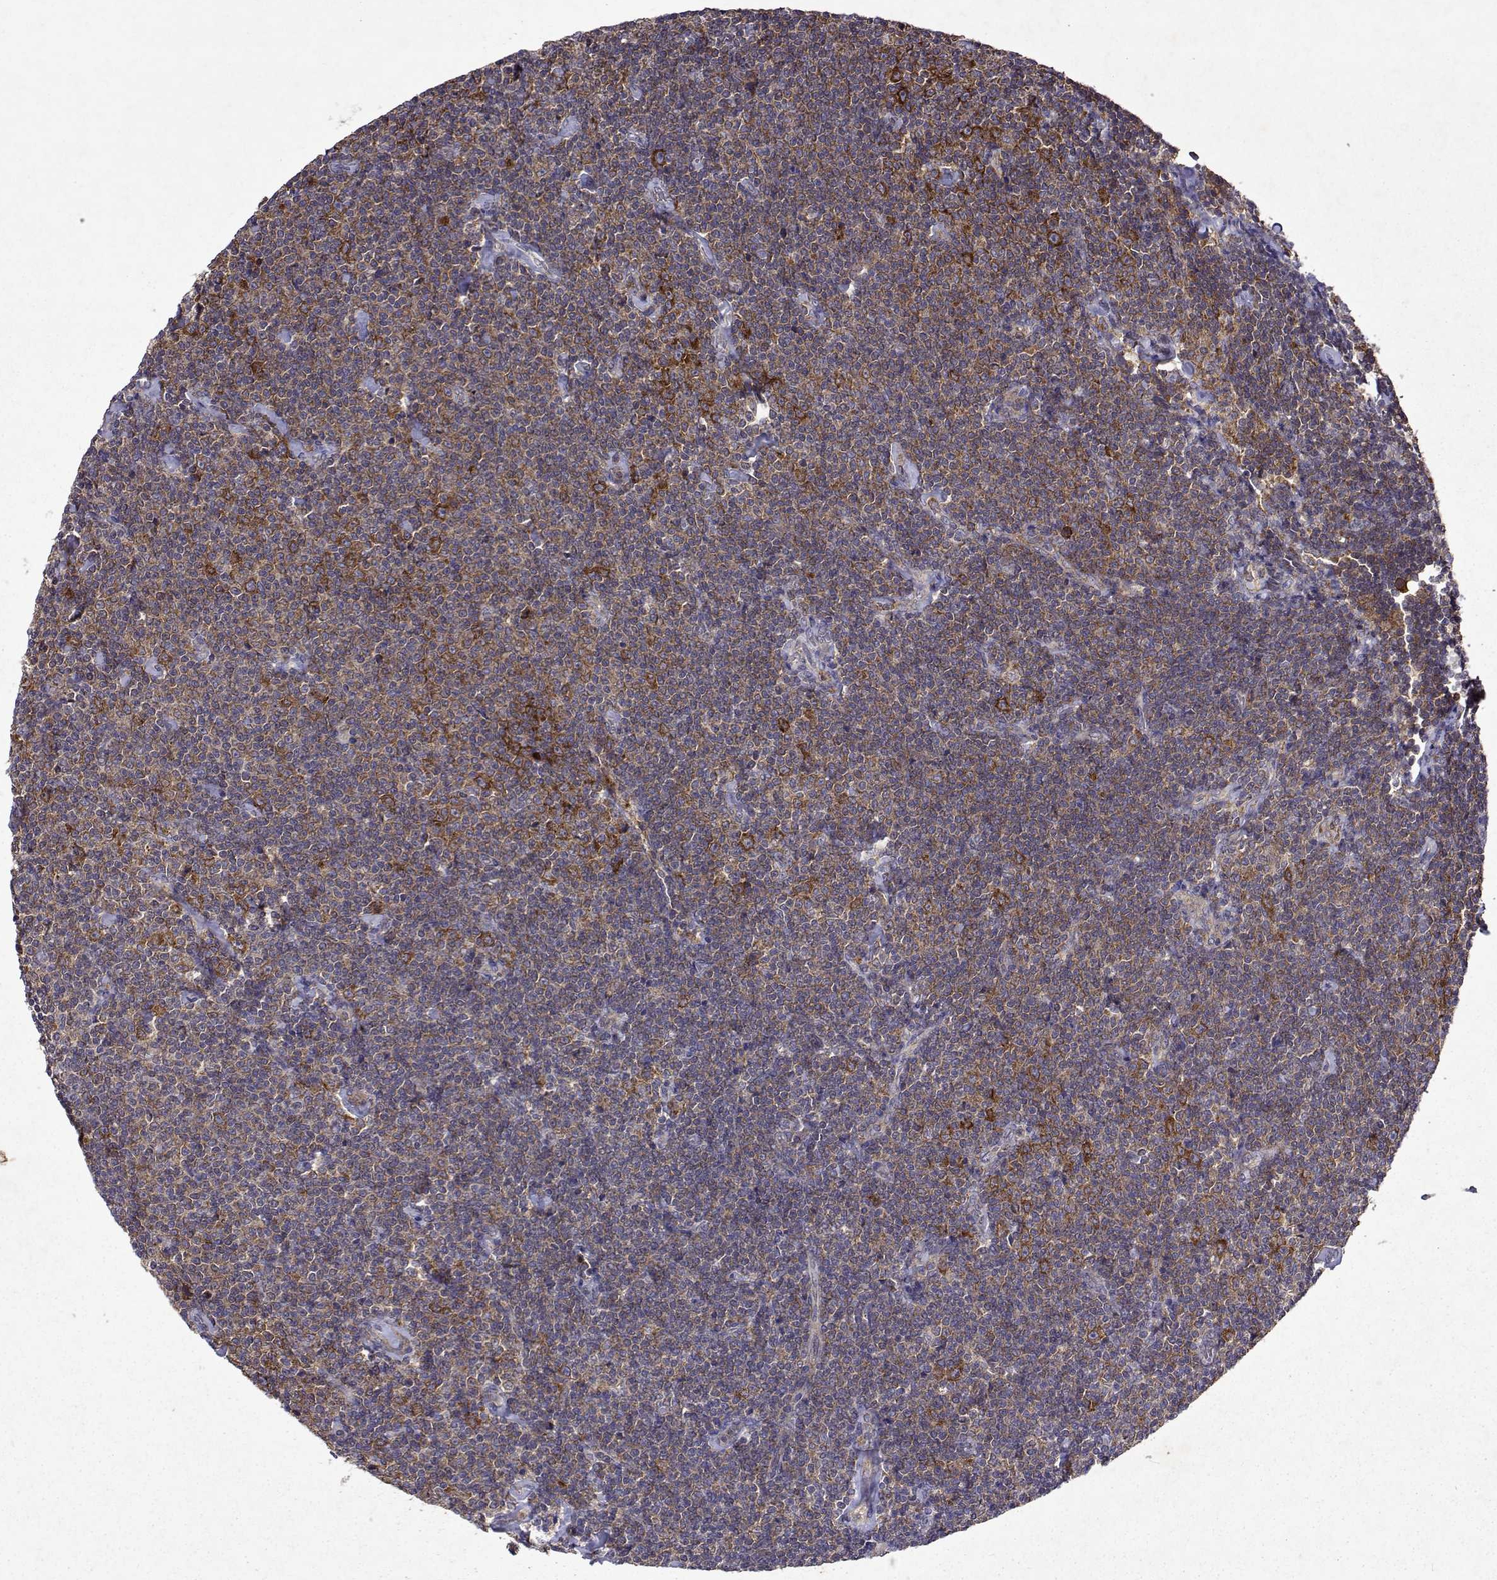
{"staining": {"intensity": "moderate", "quantity": ">75%", "location": "cytoplasmic/membranous"}, "tissue": "lymphoma", "cell_type": "Tumor cells", "image_type": "cancer", "snomed": [{"axis": "morphology", "description": "Malignant lymphoma, non-Hodgkin's type, Low grade"}, {"axis": "topography", "description": "Lymph node"}], "caption": "This histopathology image shows IHC staining of human low-grade malignant lymphoma, non-Hodgkin's type, with medium moderate cytoplasmic/membranous positivity in about >75% of tumor cells.", "gene": "TARBP2", "patient": {"sex": "male", "age": 81}}